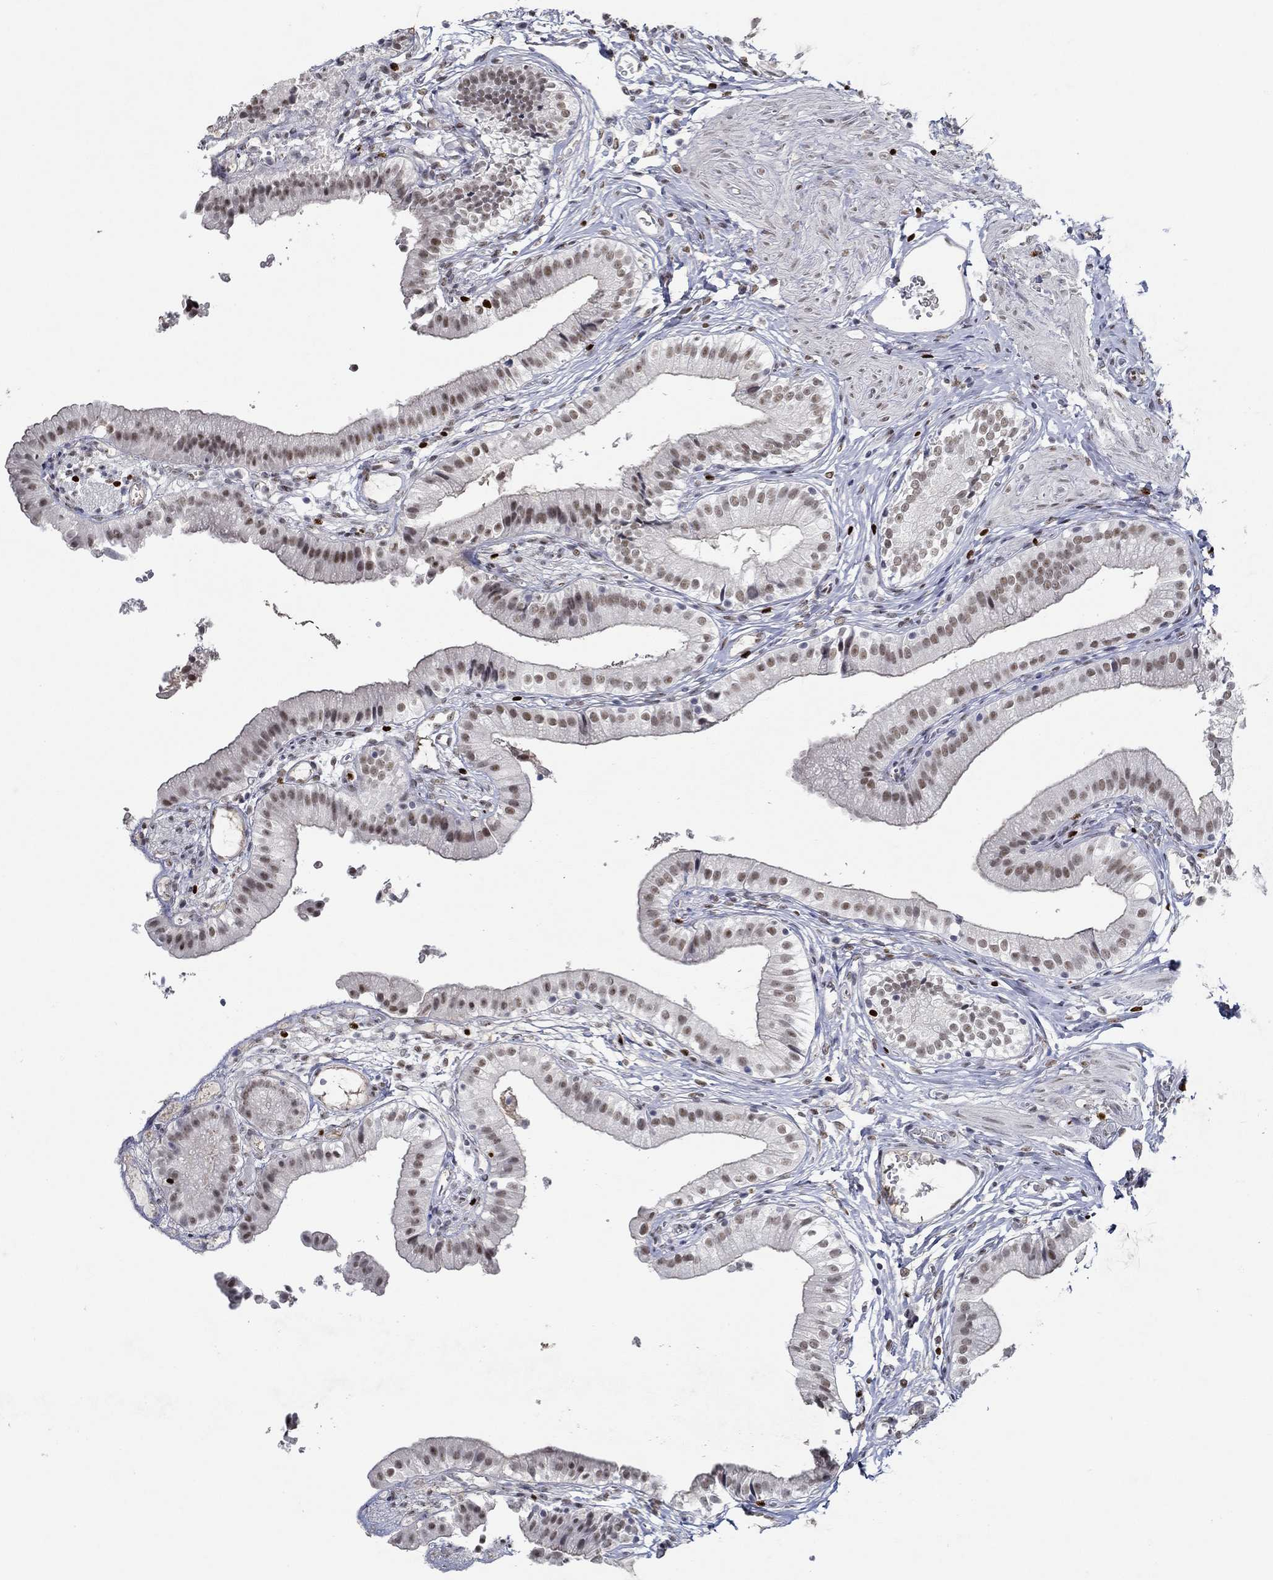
{"staining": {"intensity": "moderate", "quantity": "25%-75%", "location": "nuclear"}, "tissue": "gallbladder", "cell_type": "Glandular cells", "image_type": "normal", "snomed": [{"axis": "morphology", "description": "Normal tissue, NOS"}, {"axis": "topography", "description": "Gallbladder"}], "caption": "Gallbladder stained with immunohistochemistry (IHC) exhibits moderate nuclear positivity in approximately 25%-75% of glandular cells.", "gene": "GATA2", "patient": {"sex": "female", "age": 47}}